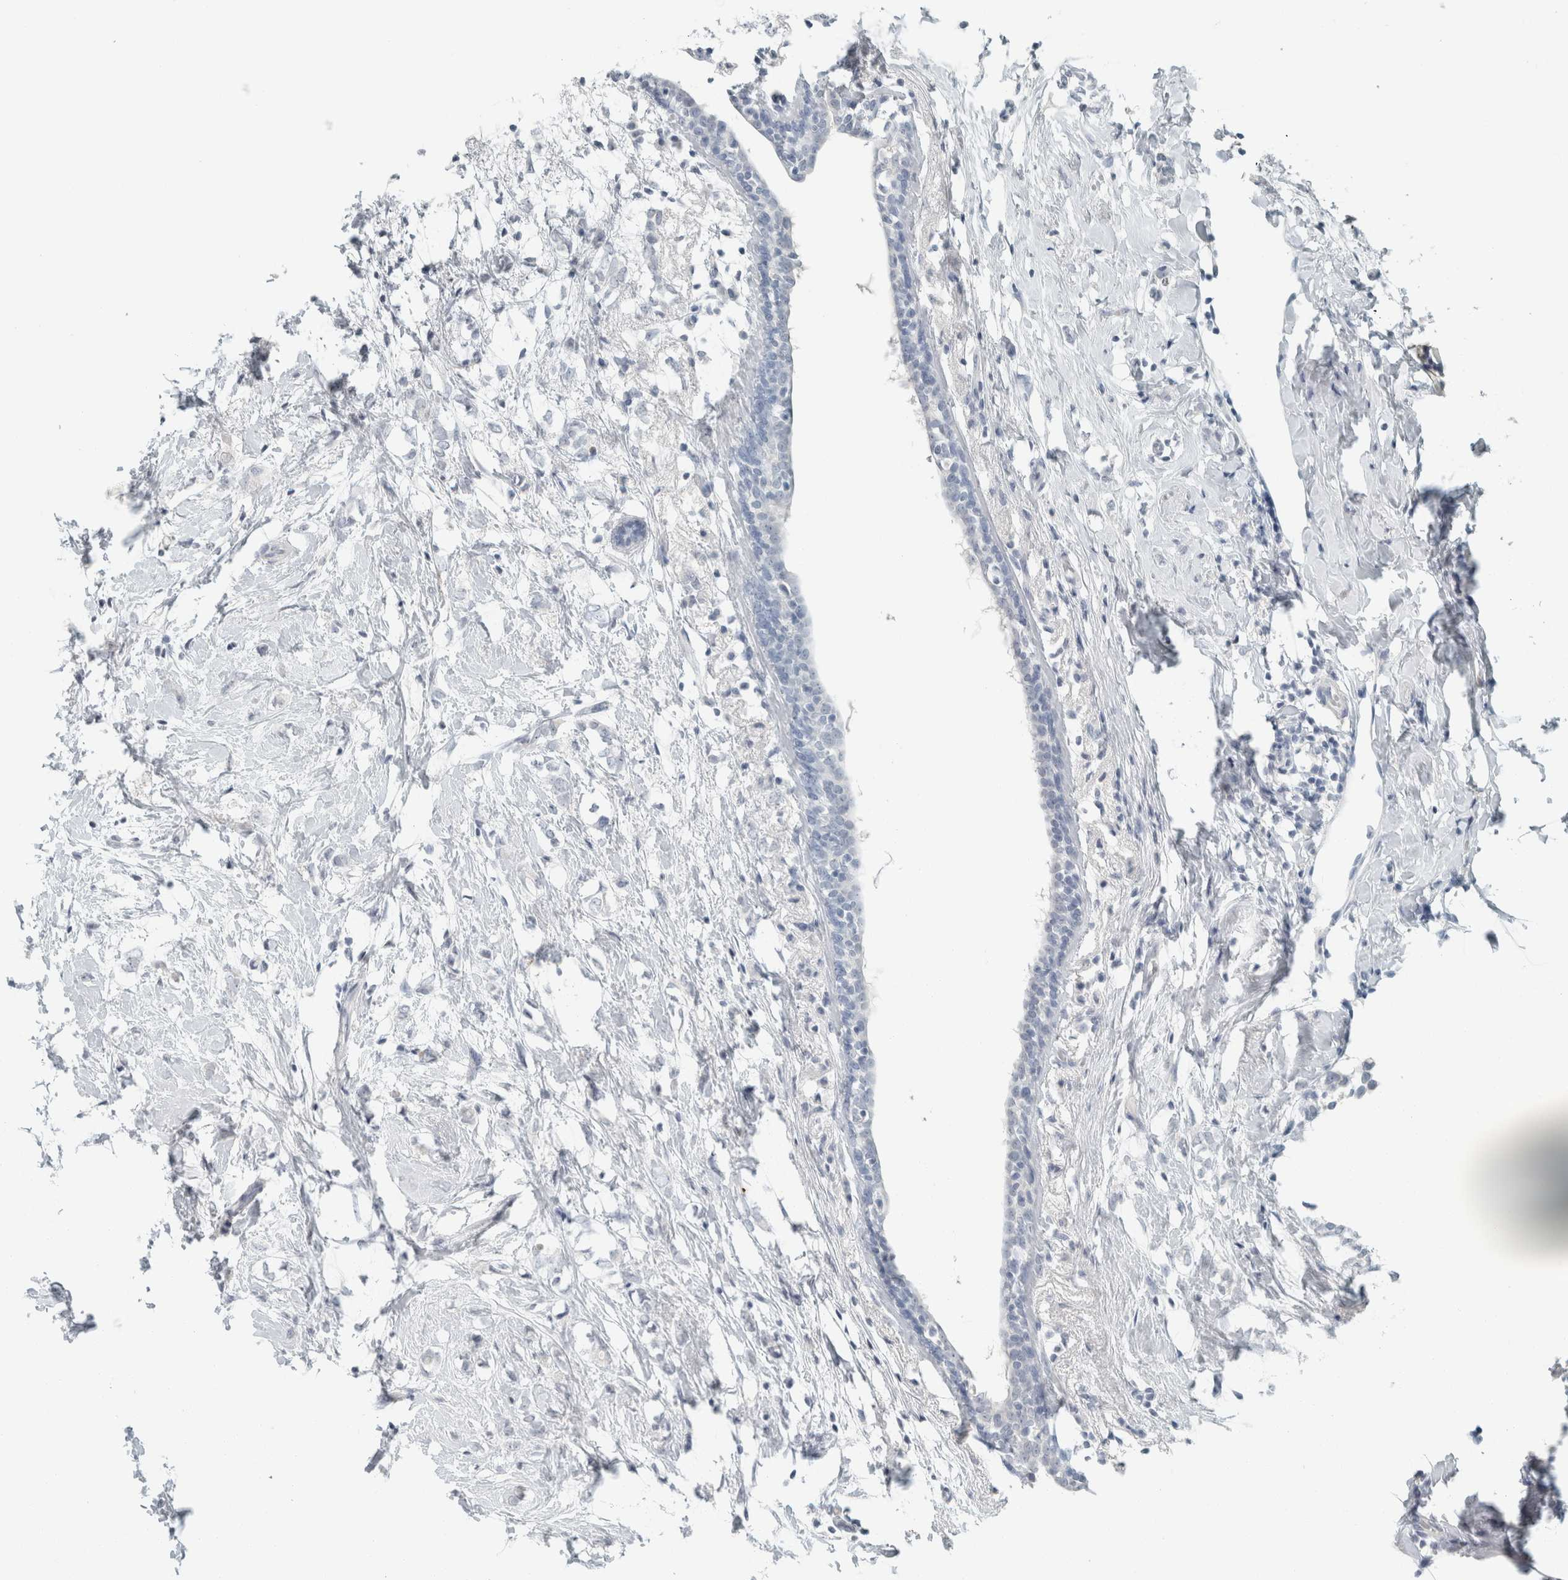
{"staining": {"intensity": "negative", "quantity": "none", "location": "none"}, "tissue": "breast cancer", "cell_type": "Tumor cells", "image_type": "cancer", "snomed": [{"axis": "morphology", "description": "Normal tissue, NOS"}, {"axis": "morphology", "description": "Lobular carcinoma"}, {"axis": "topography", "description": "Breast"}], "caption": "High power microscopy histopathology image of an immunohistochemistry (IHC) photomicrograph of breast cancer, revealing no significant staining in tumor cells.", "gene": "TRIT1", "patient": {"sex": "female", "age": 47}}